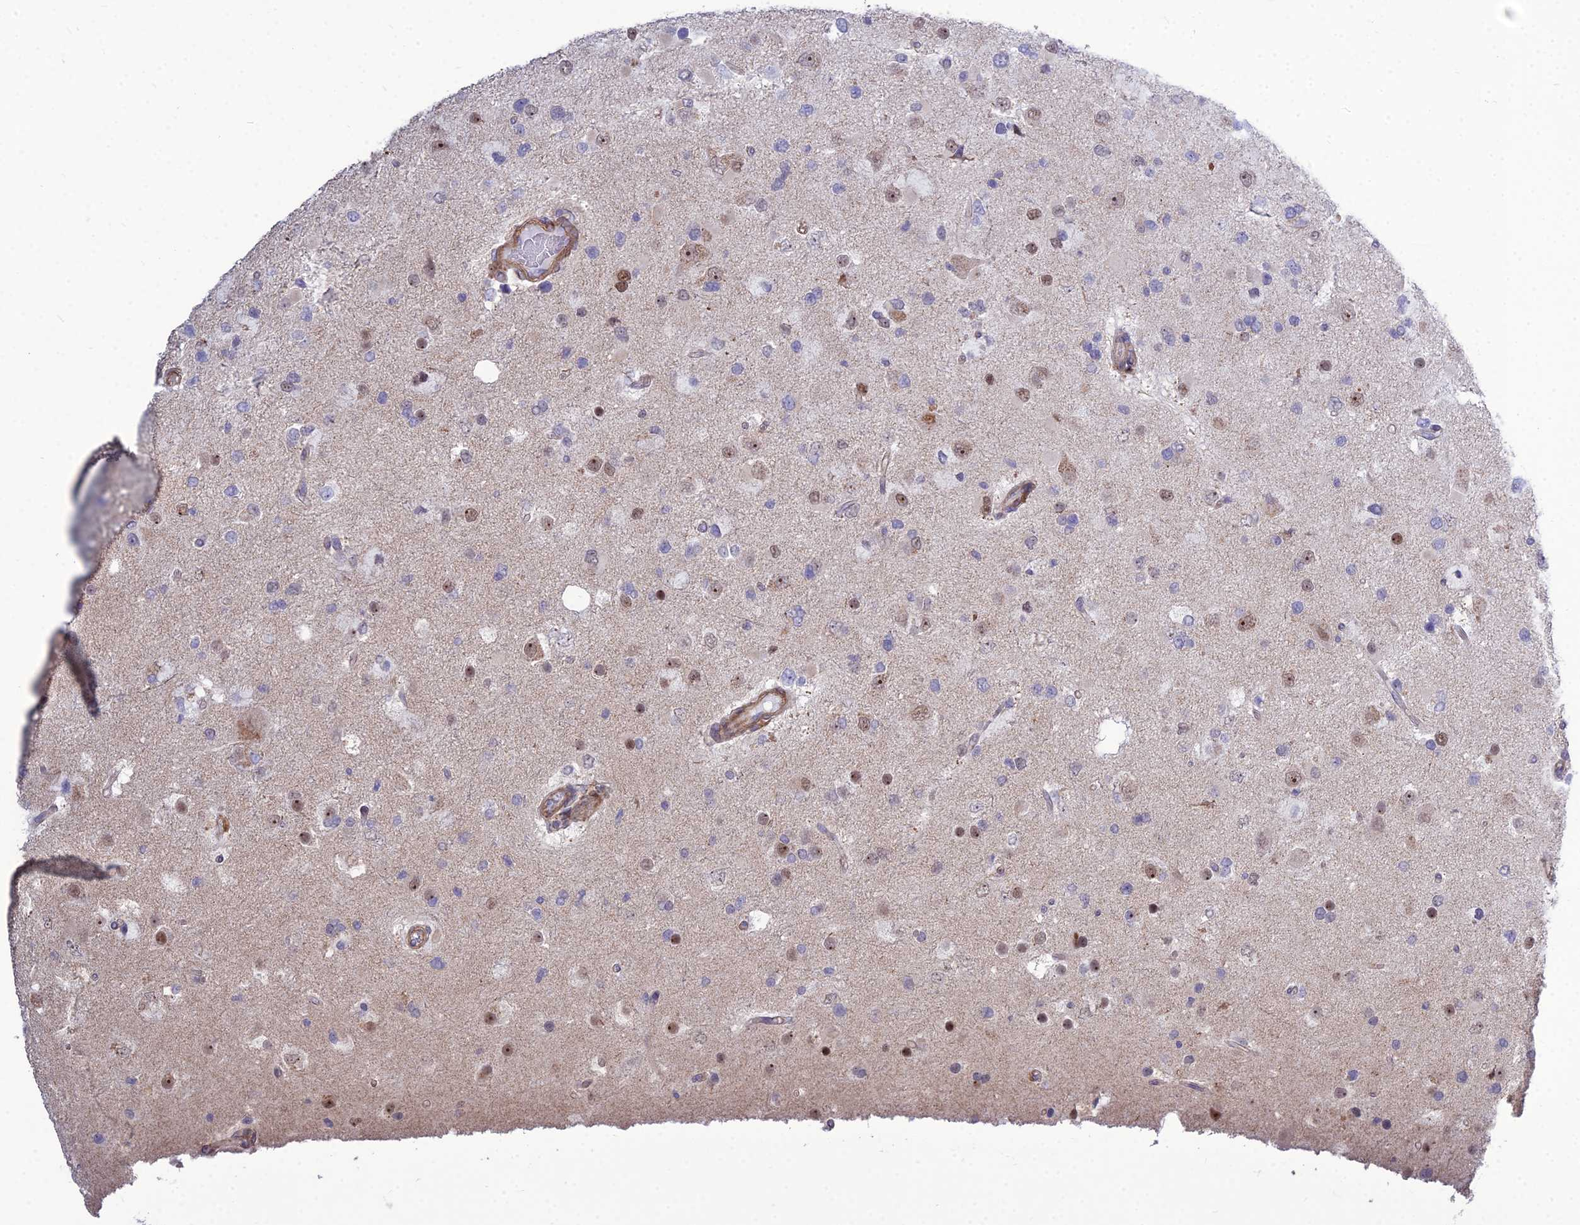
{"staining": {"intensity": "negative", "quantity": "none", "location": "none"}, "tissue": "glioma", "cell_type": "Tumor cells", "image_type": "cancer", "snomed": [{"axis": "morphology", "description": "Glioma, malignant, High grade"}, {"axis": "topography", "description": "Brain"}], "caption": "A micrograph of human glioma is negative for staining in tumor cells.", "gene": "TSPYL2", "patient": {"sex": "male", "age": 53}}